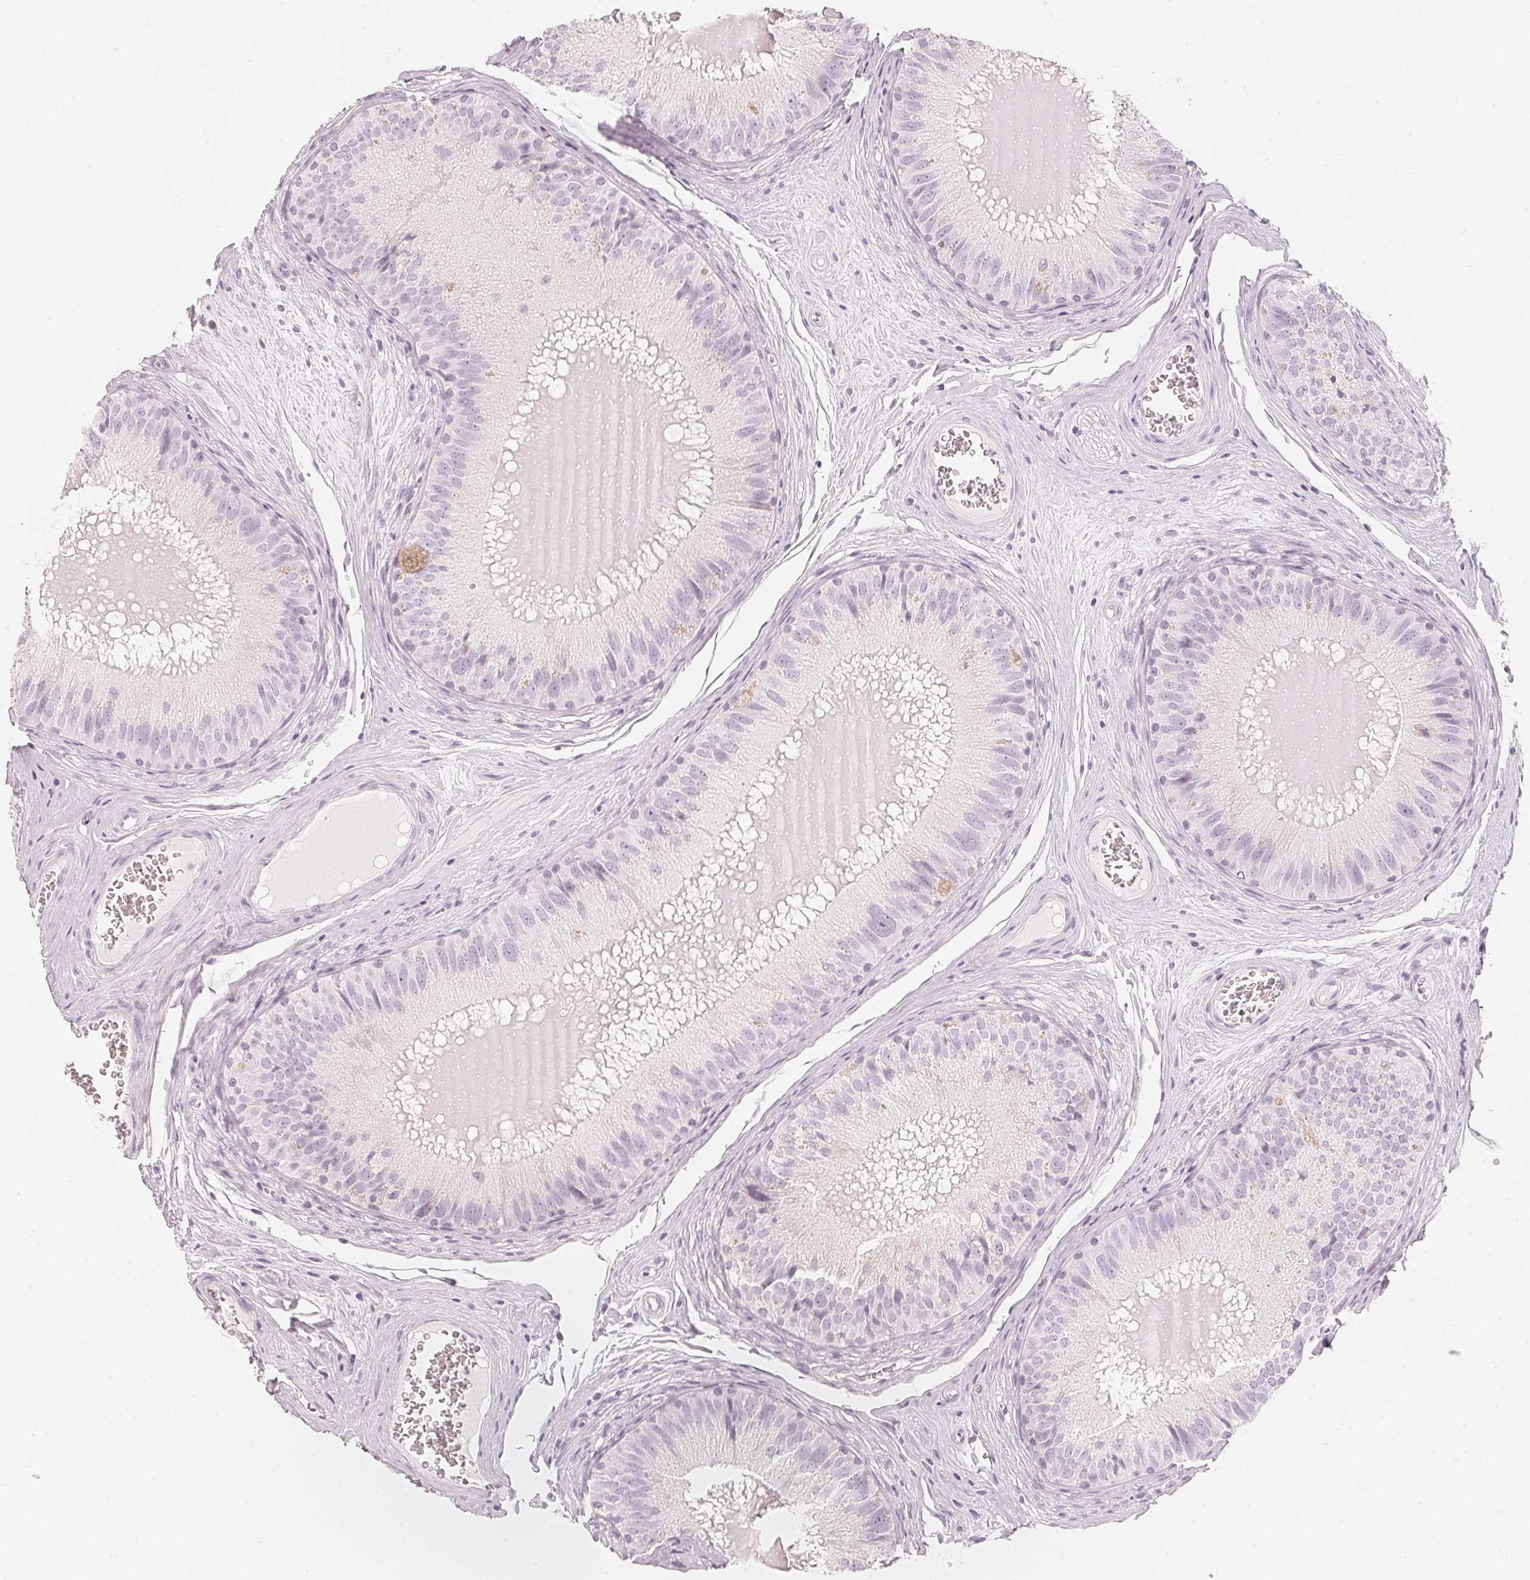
{"staining": {"intensity": "negative", "quantity": "none", "location": "none"}, "tissue": "epididymis", "cell_type": "Glandular cells", "image_type": "normal", "snomed": [{"axis": "morphology", "description": "Normal tissue, NOS"}, {"axis": "topography", "description": "Epididymis, spermatic cord, NOS"}], "caption": "This is an IHC image of unremarkable epididymis. There is no staining in glandular cells.", "gene": "SLC22A8", "patient": {"sex": "male", "age": 39}}